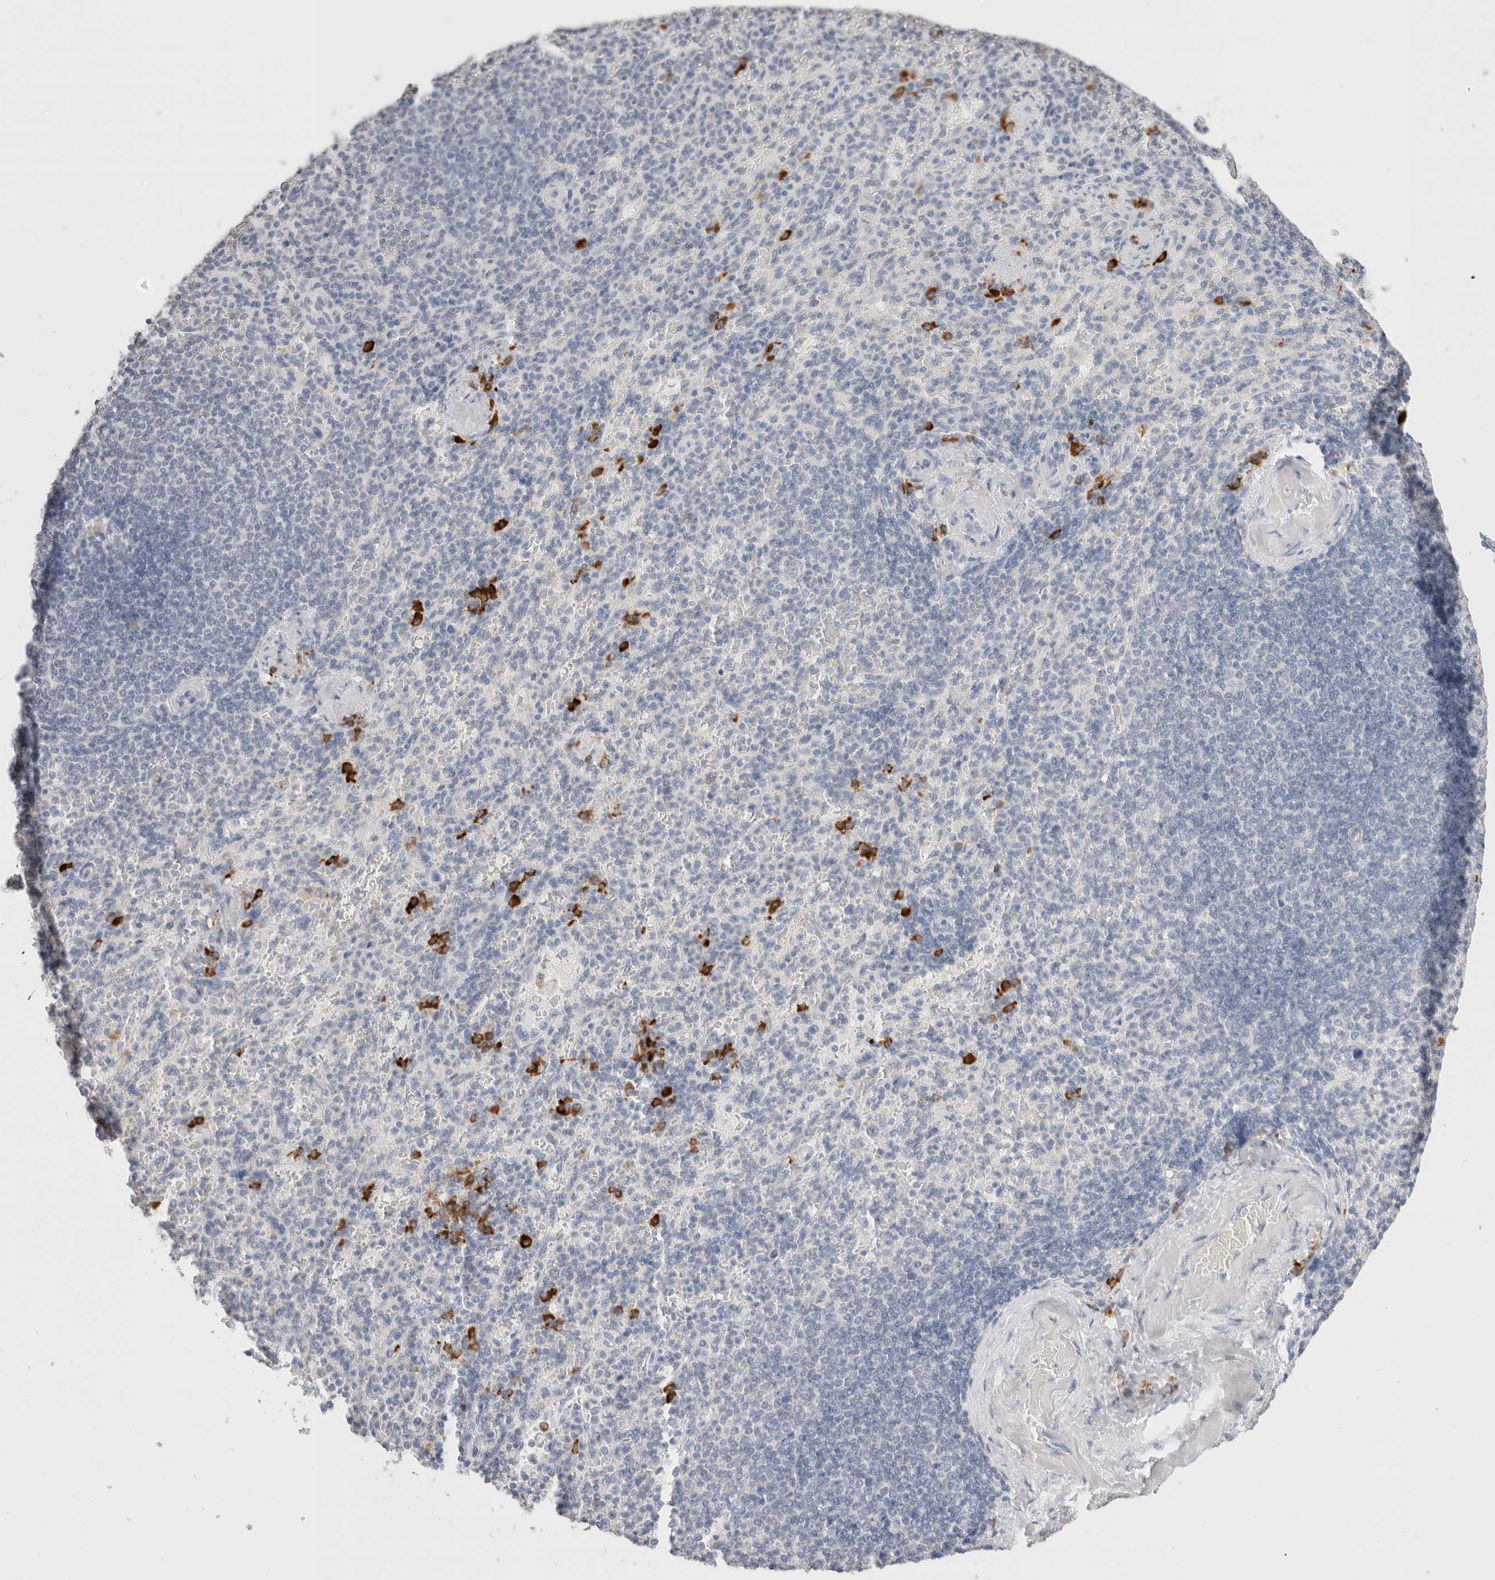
{"staining": {"intensity": "strong", "quantity": "<25%", "location": "cytoplasmic/membranous"}, "tissue": "spleen", "cell_type": "Cells in red pulp", "image_type": "normal", "snomed": [{"axis": "morphology", "description": "Normal tissue, NOS"}, {"axis": "topography", "description": "Spleen"}], "caption": "Brown immunohistochemical staining in unremarkable spleen reveals strong cytoplasmic/membranous expression in about <25% of cells in red pulp.", "gene": "CD80", "patient": {"sex": "female", "age": 74}}